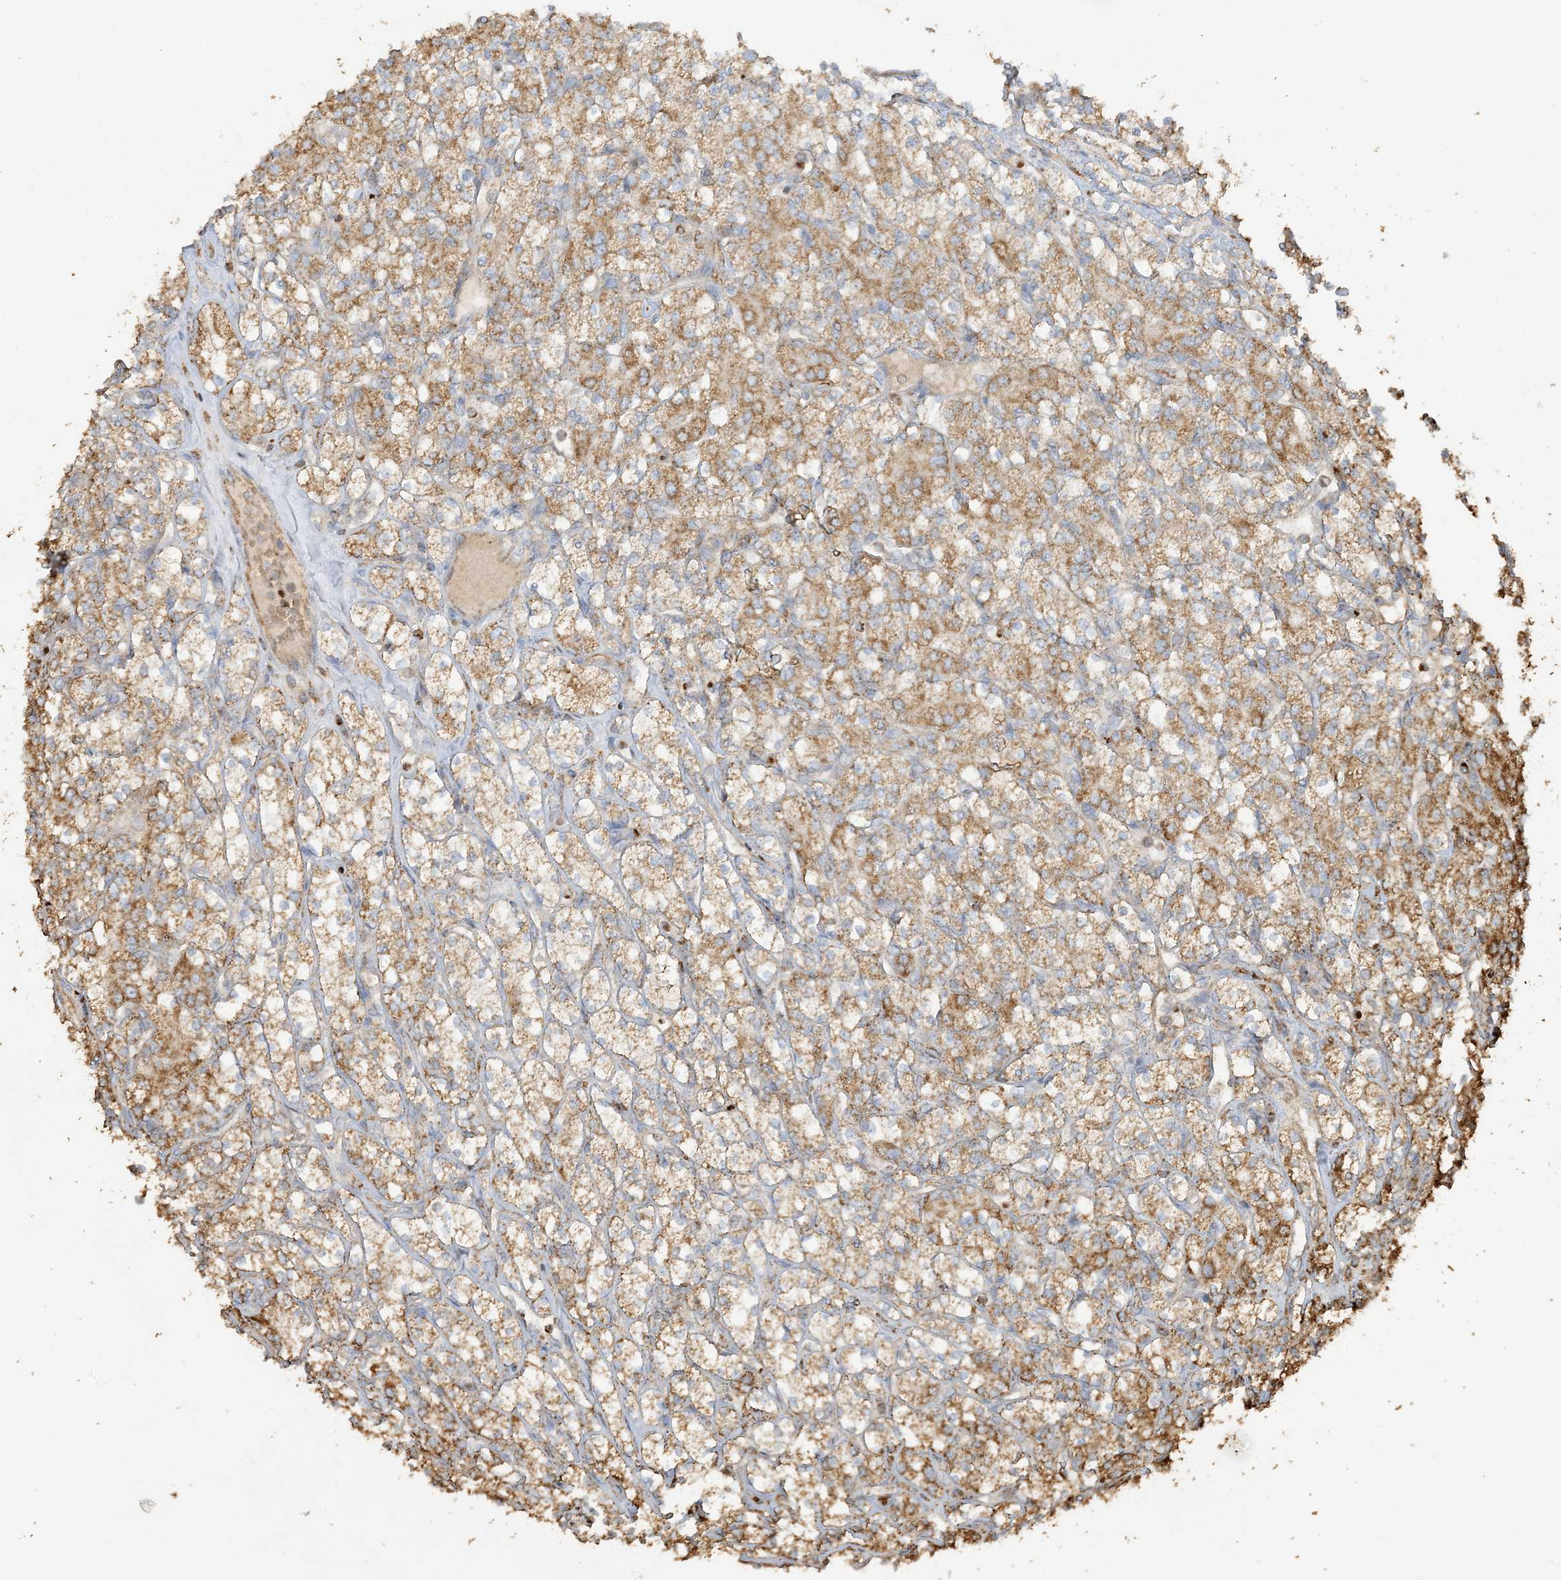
{"staining": {"intensity": "moderate", "quantity": ">75%", "location": "cytoplasmic/membranous"}, "tissue": "renal cancer", "cell_type": "Tumor cells", "image_type": "cancer", "snomed": [{"axis": "morphology", "description": "Adenocarcinoma, NOS"}, {"axis": "topography", "description": "Kidney"}], "caption": "There is medium levels of moderate cytoplasmic/membranous positivity in tumor cells of renal adenocarcinoma, as demonstrated by immunohistochemical staining (brown color).", "gene": "AGA", "patient": {"sex": "male", "age": 77}}